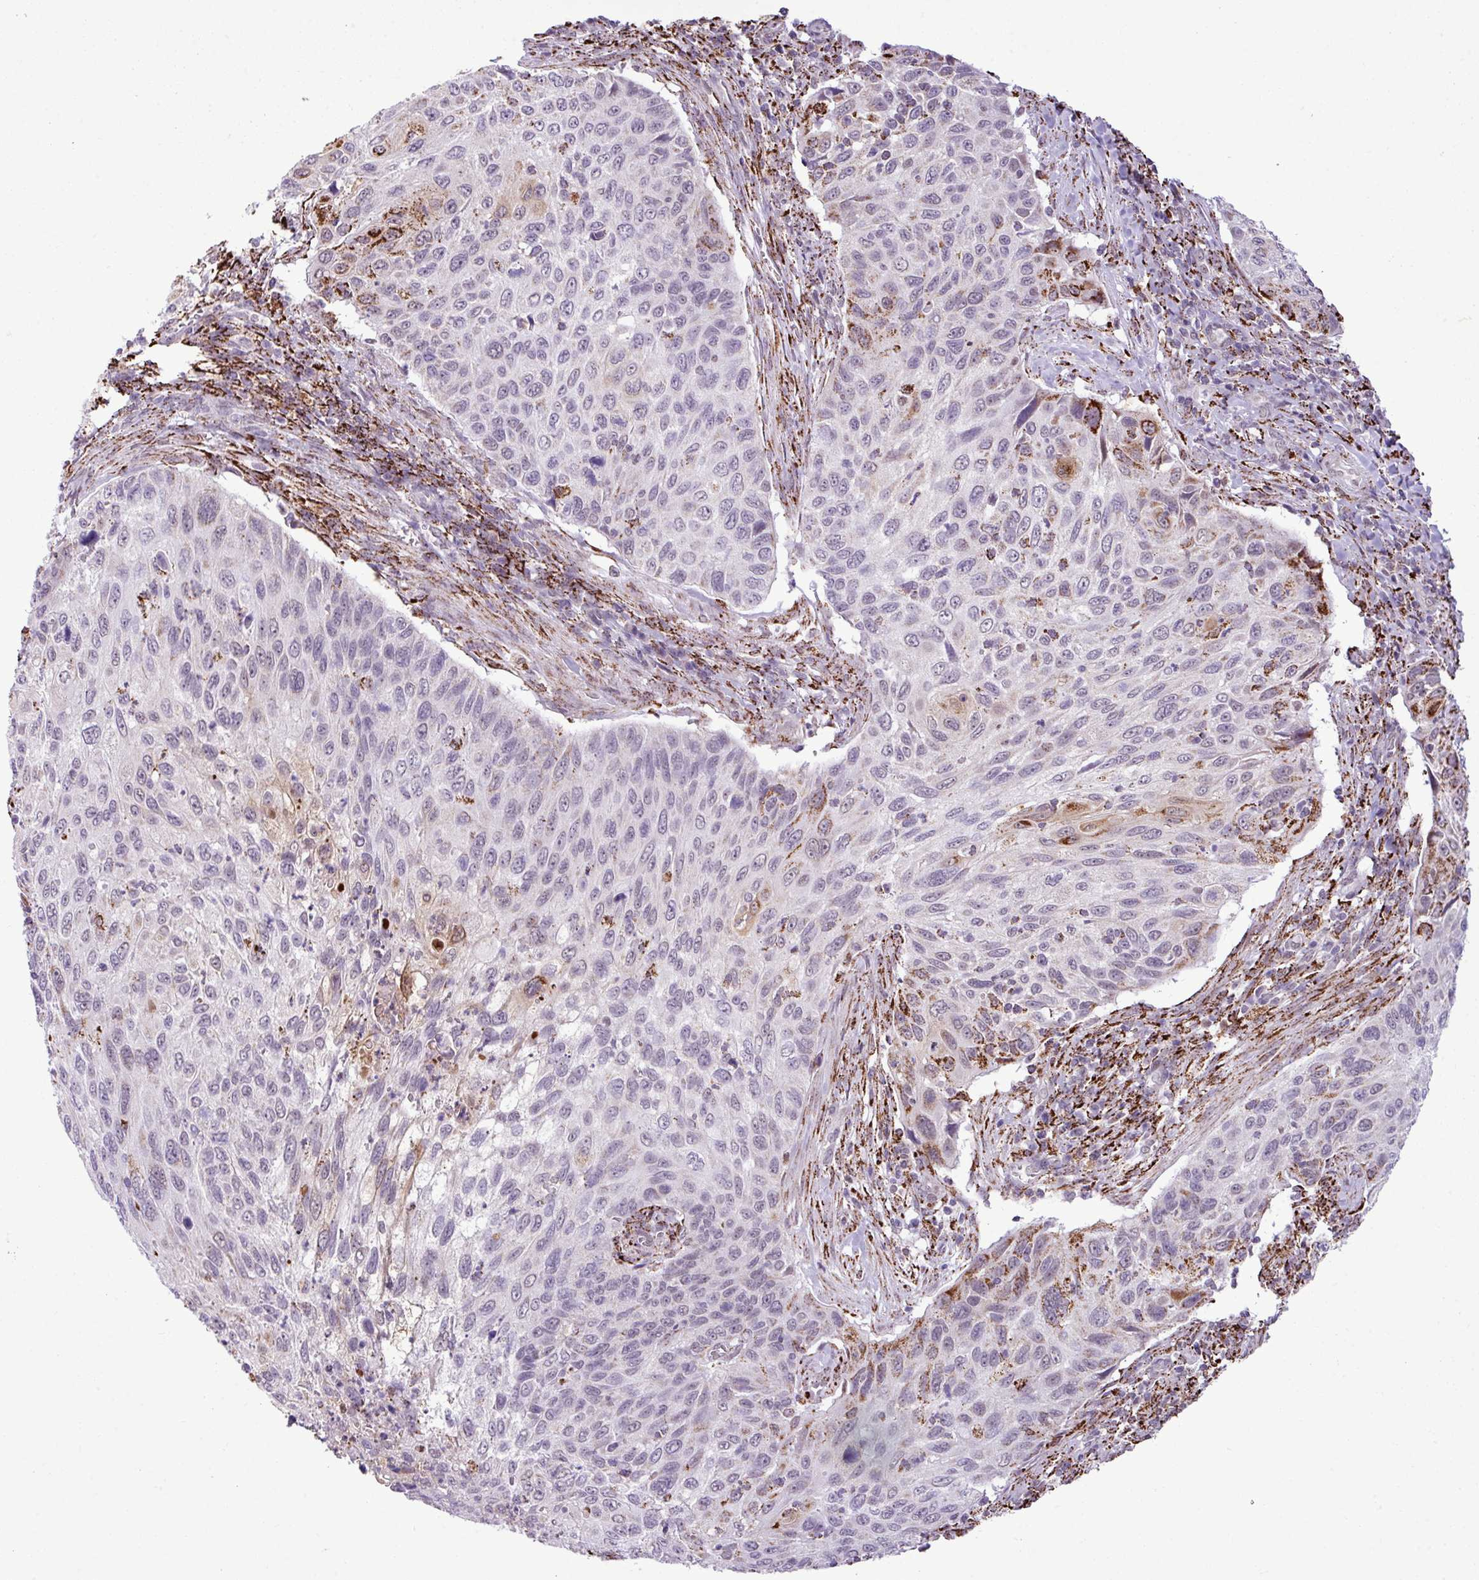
{"staining": {"intensity": "moderate", "quantity": "<25%", "location": "cytoplasmic/membranous"}, "tissue": "cervical cancer", "cell_type": "Tumor cells", "image_type": "cancer", "snomed": [{"axis": "morphology", "description": "Squamous cell carcinoma, NOS"}, {"axis": "topography", "description": "Cervix"}], "caption": "There is low levels of moderate cytoplasmic/membranous positivity in tumor cells of cervical cancer, as demonstrated by immunohistochemical staining (brown color).", "gene": "SGPP1", "patient": {"sex": "female", "age": 70}}